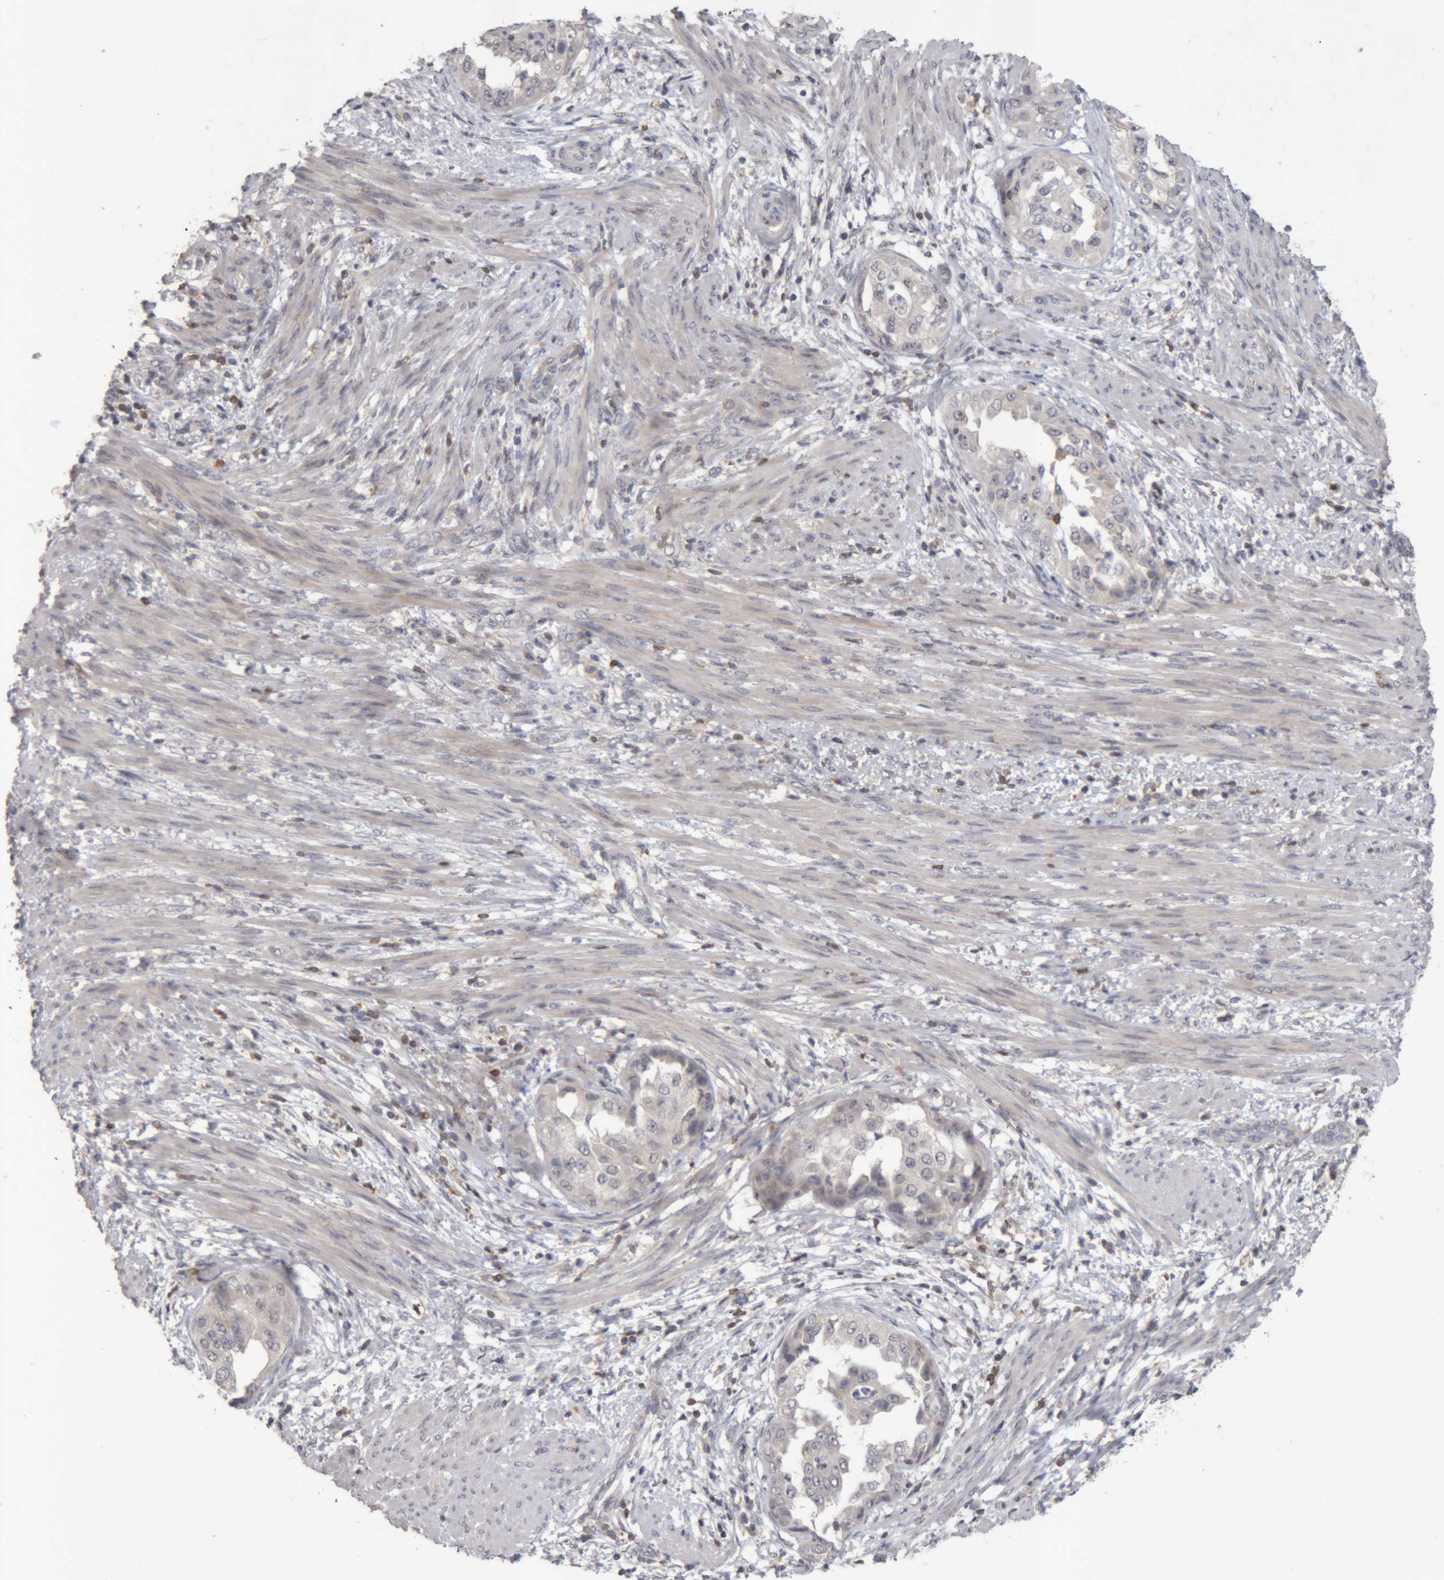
{"staining": {"intensity": "negative", "quantity": "none", "location": "none"}, "tissue": "endometrial cancer", "cell_type": "Tumor cells", "image_type": "cancer", "snomed": [{"axis": "morphology", "description": "Adenocarcinoma, NOS"}, {"axis": "topography", "description": "Endometrium"}], "caption": "The image shows no significant positivity in tumor cells of endometrial adenocarcinoma. The staining is performed using DAB brown chromogen with nuclei counter-stained in using hematoxylin.", "gene": "NFATC2", "patient": {"sex": "female", "age": 85}}